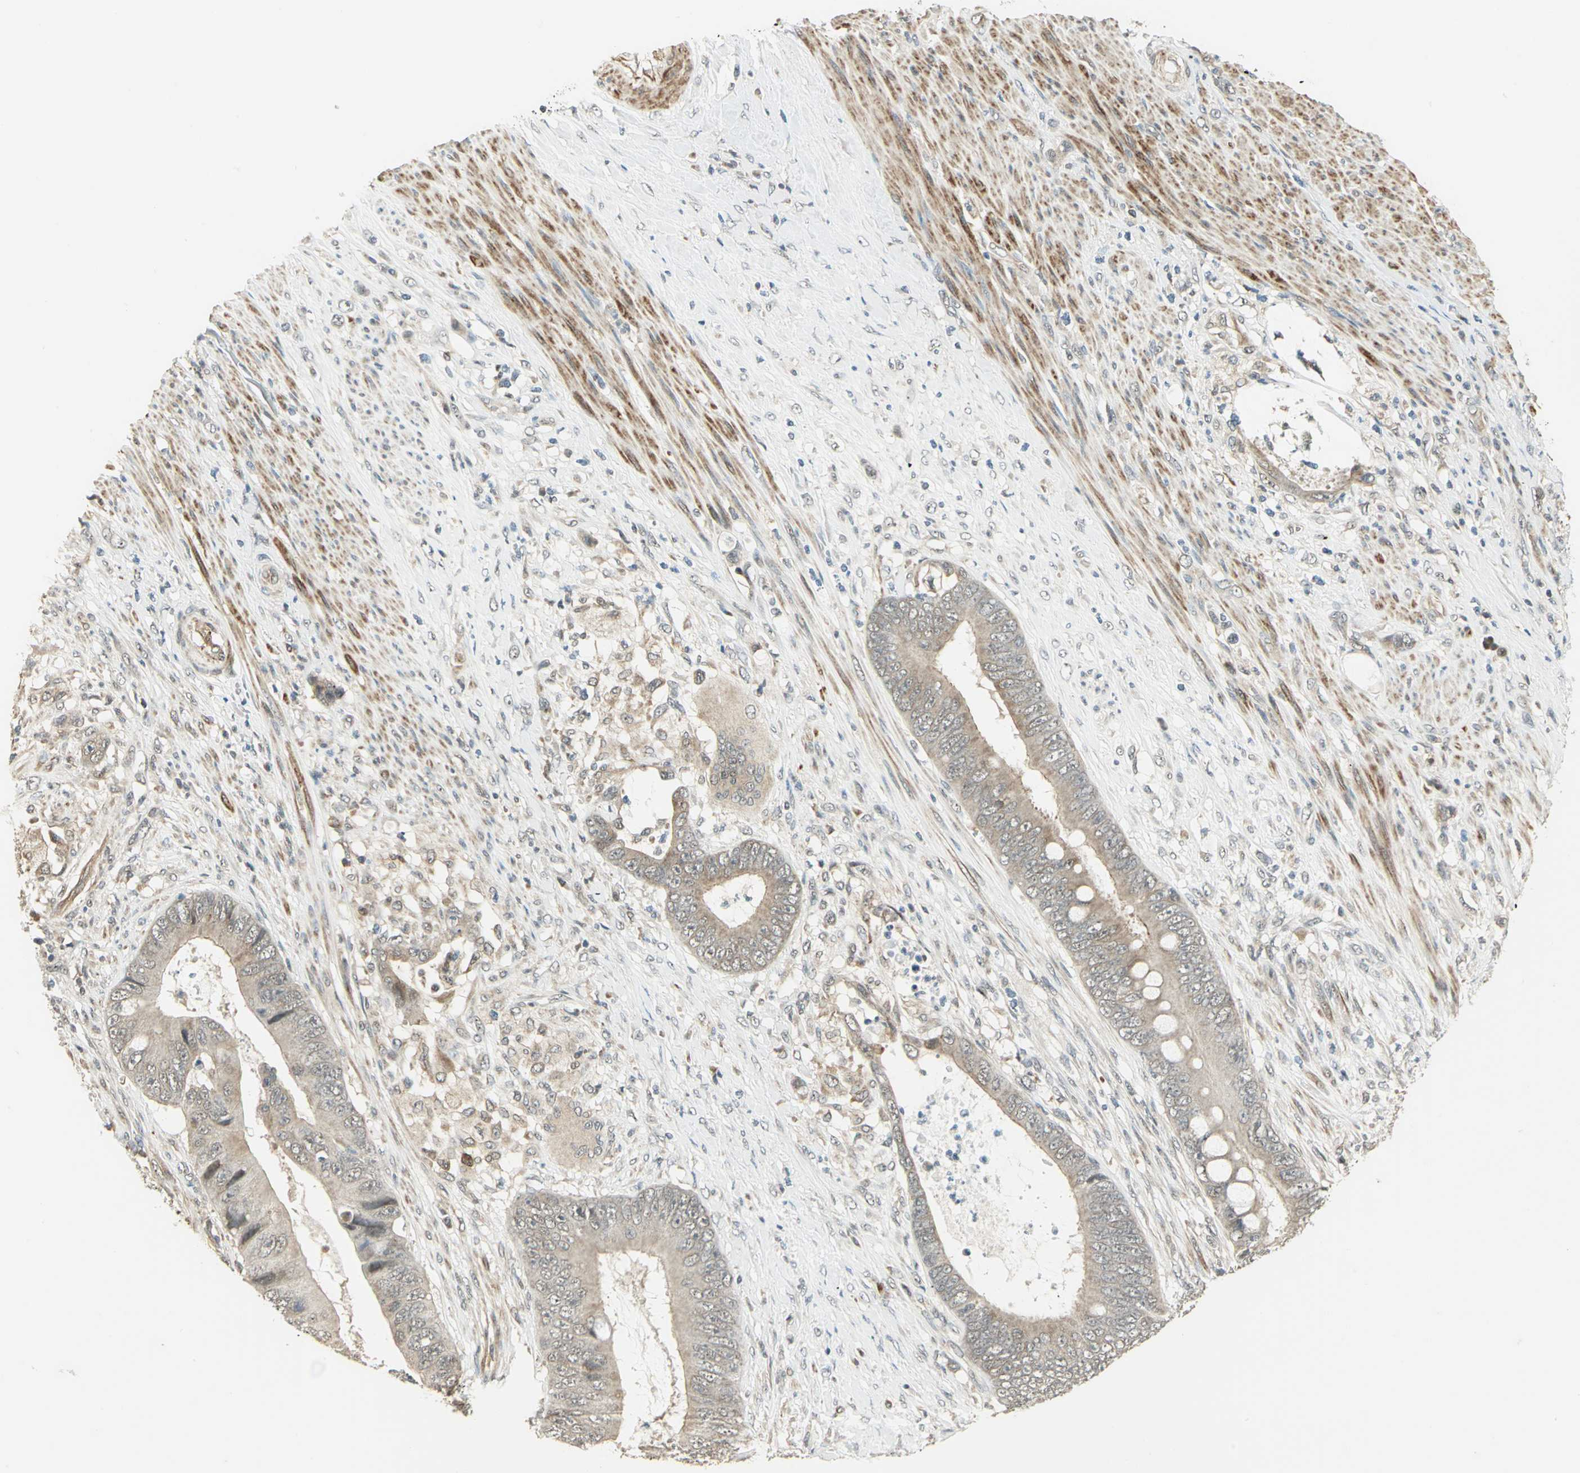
{"staining": {"intensity": "weak", "quantity": "25%-75%", "location": "cytoplasmic/membranous"}, "tissue": "colorectal cancer", "cell_type": "Tumor cells", "image_type": "cancer", "snomed": [{"axis": "morphology", "description": "Adenocarcinoma, NOS"}, {"axis": "topography", "description": "Rectum"}], "caption": "The immunohistochemical stain highlights weak cytoplasmic/membranous staining in tumor cells of colorectal cancer (adenocarcinoma) tissue. The protein is shown in brown color, while the nuclei are stained blue.", "gene": "PLAGL2", "patient": {"sex": "female", "age": 77}}